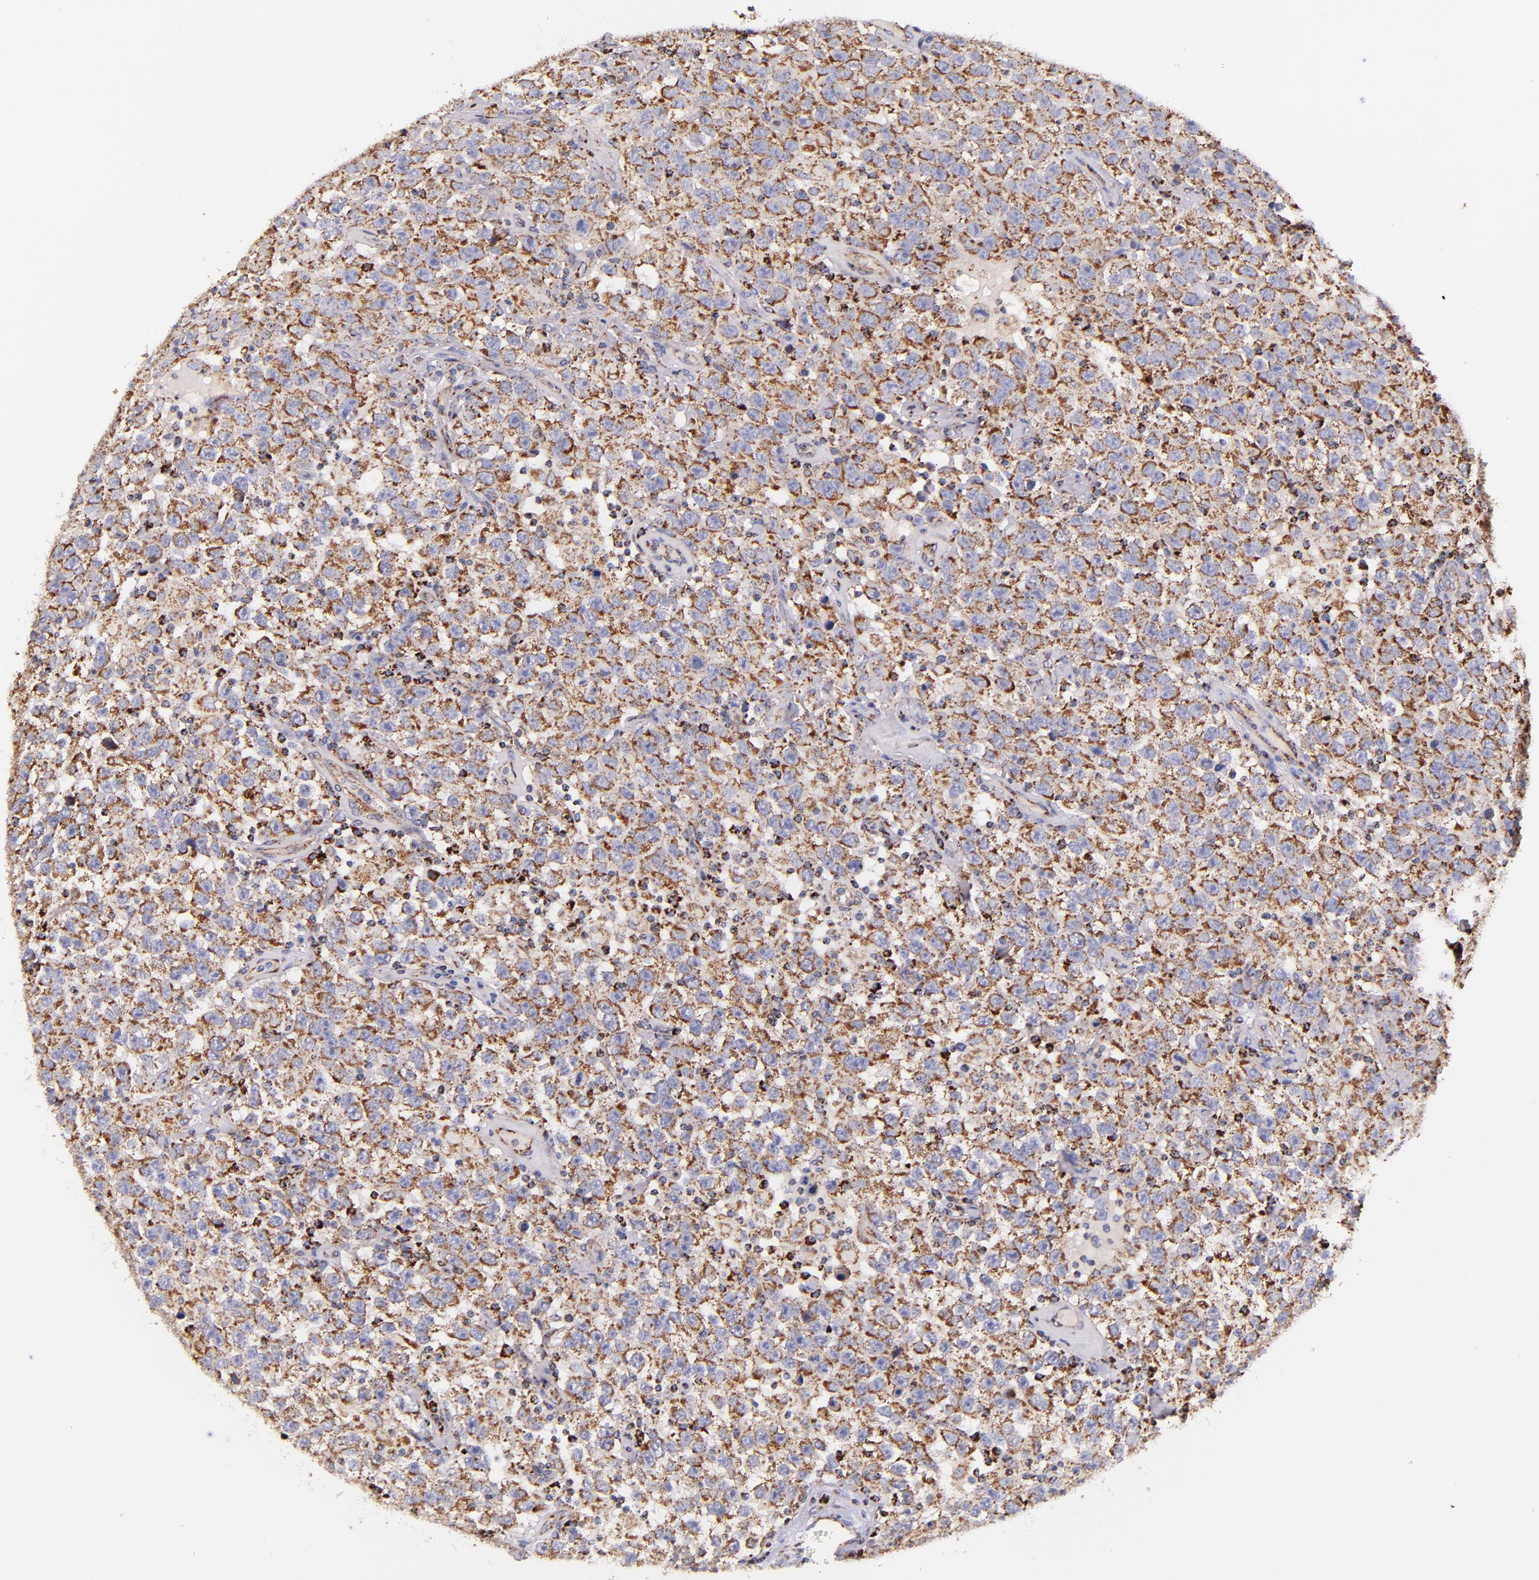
{"staining": {"intensity": "moderate", "quantity": ">75%", "location": "cytoplasmic/membranous"}, "tissue": "testis cancer", "cell_type": "Tumor cells", "image_type": "cancer", "snomed": [{"axis": "morphology", "description": "Seminoma, NOS"}, {"axis": "topography", "description": "Testis"}], "caption": "Immunohistochemical staining of human testis seminoma demonstrates medium levels of moderate cytoplasmic/membranous protein expression in about >75% of tumor cells.", "gene": "IDH3G", "patient": {"sex": "male", "age": 41}}